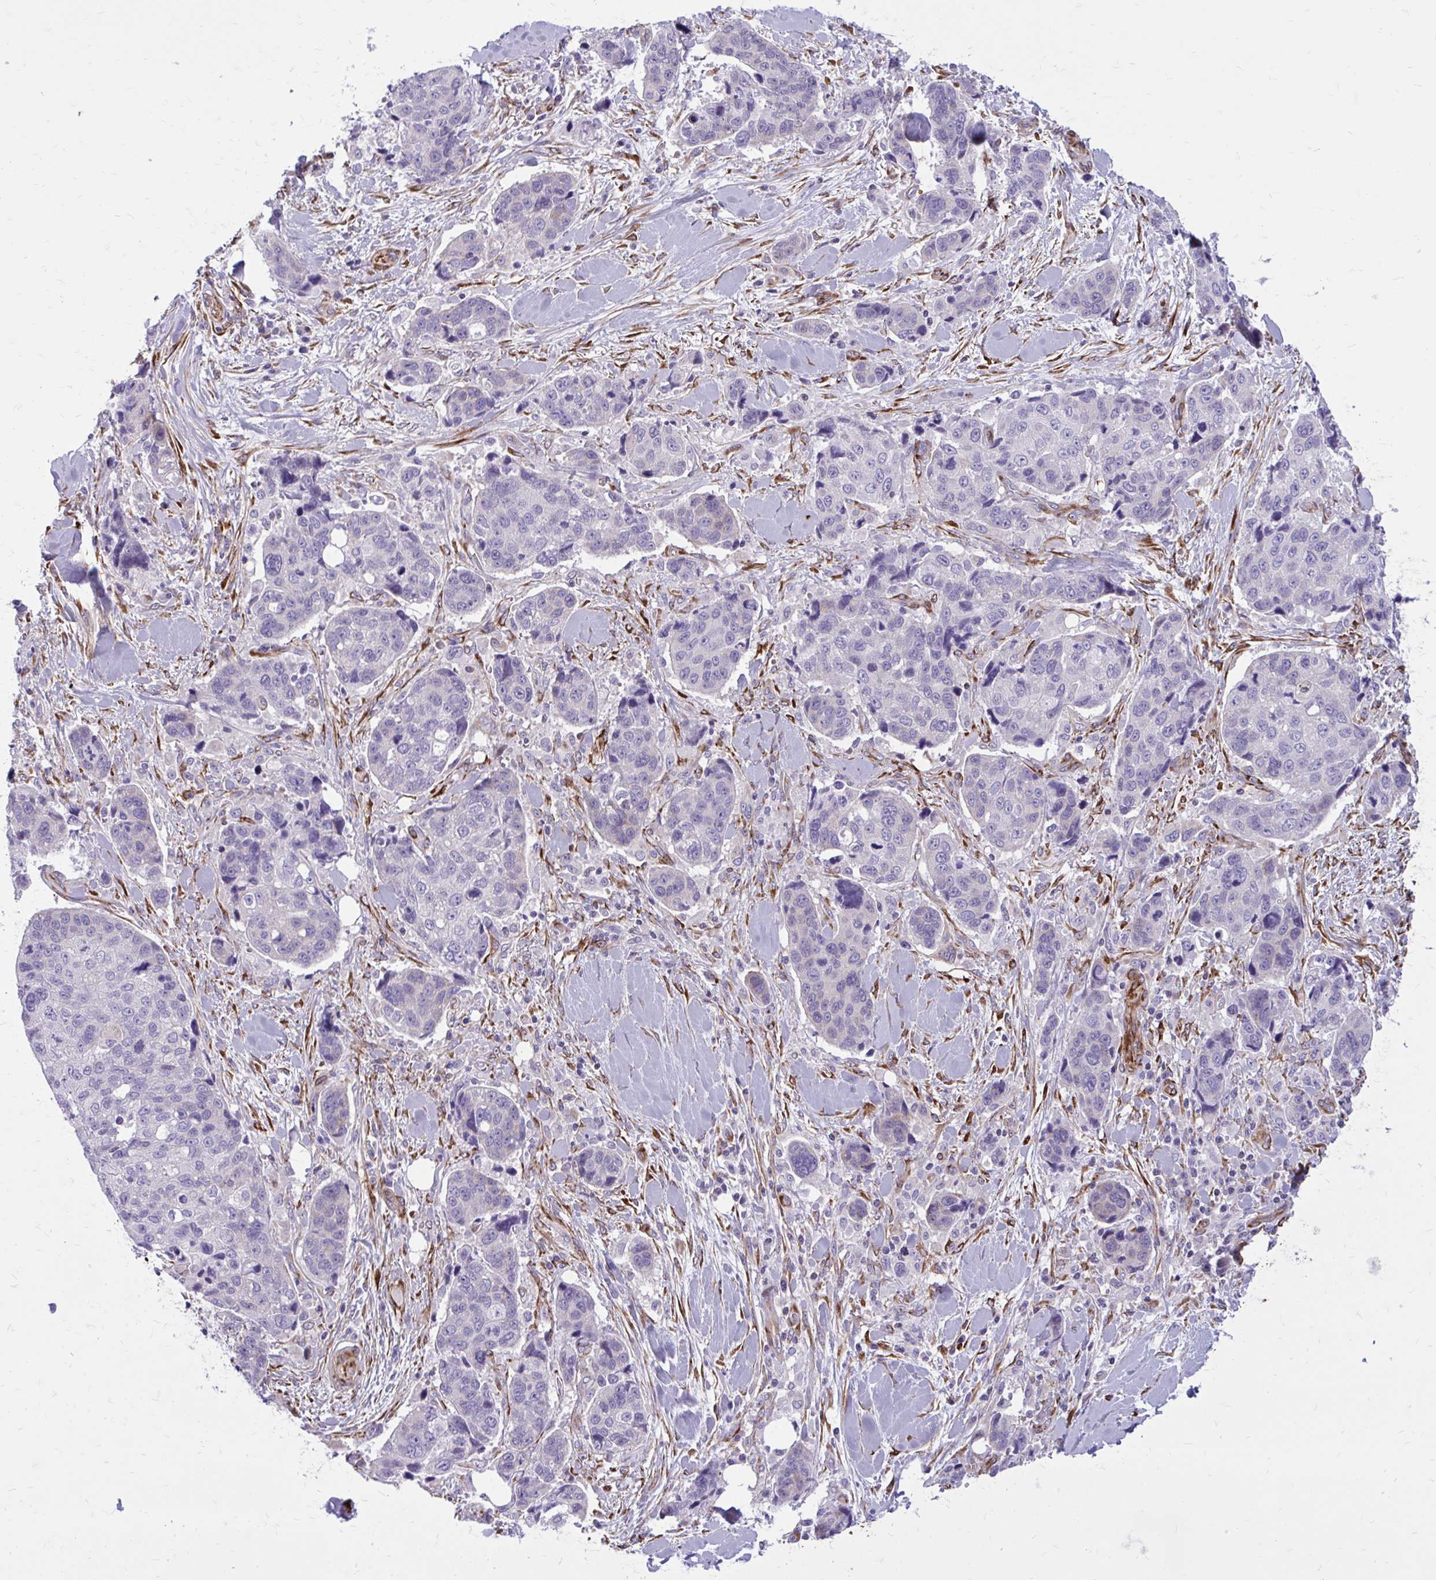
{"staining": {"intensity": "negative", "quantity": "none", "location": "none"}, "tissue": "lung cancer", "cell_type": "Tumor cells", "image_type": "cancer", "snomed": [{"axis": "morphology", "description": "Squamous cell carcinoma, NOS"}, {"axis": "topography", "description": "Lymph node"}, {"axis": "topography", "description": "Lung"}], "caption": "The immunohistochemistry micrograph has no significant positivity in tumor cells of lung cancer tissue. (DAB immunohistochemistry (IHC), high magnification).", "gene": "BEND5", "patient": {"sex": "male", "age": 61}}